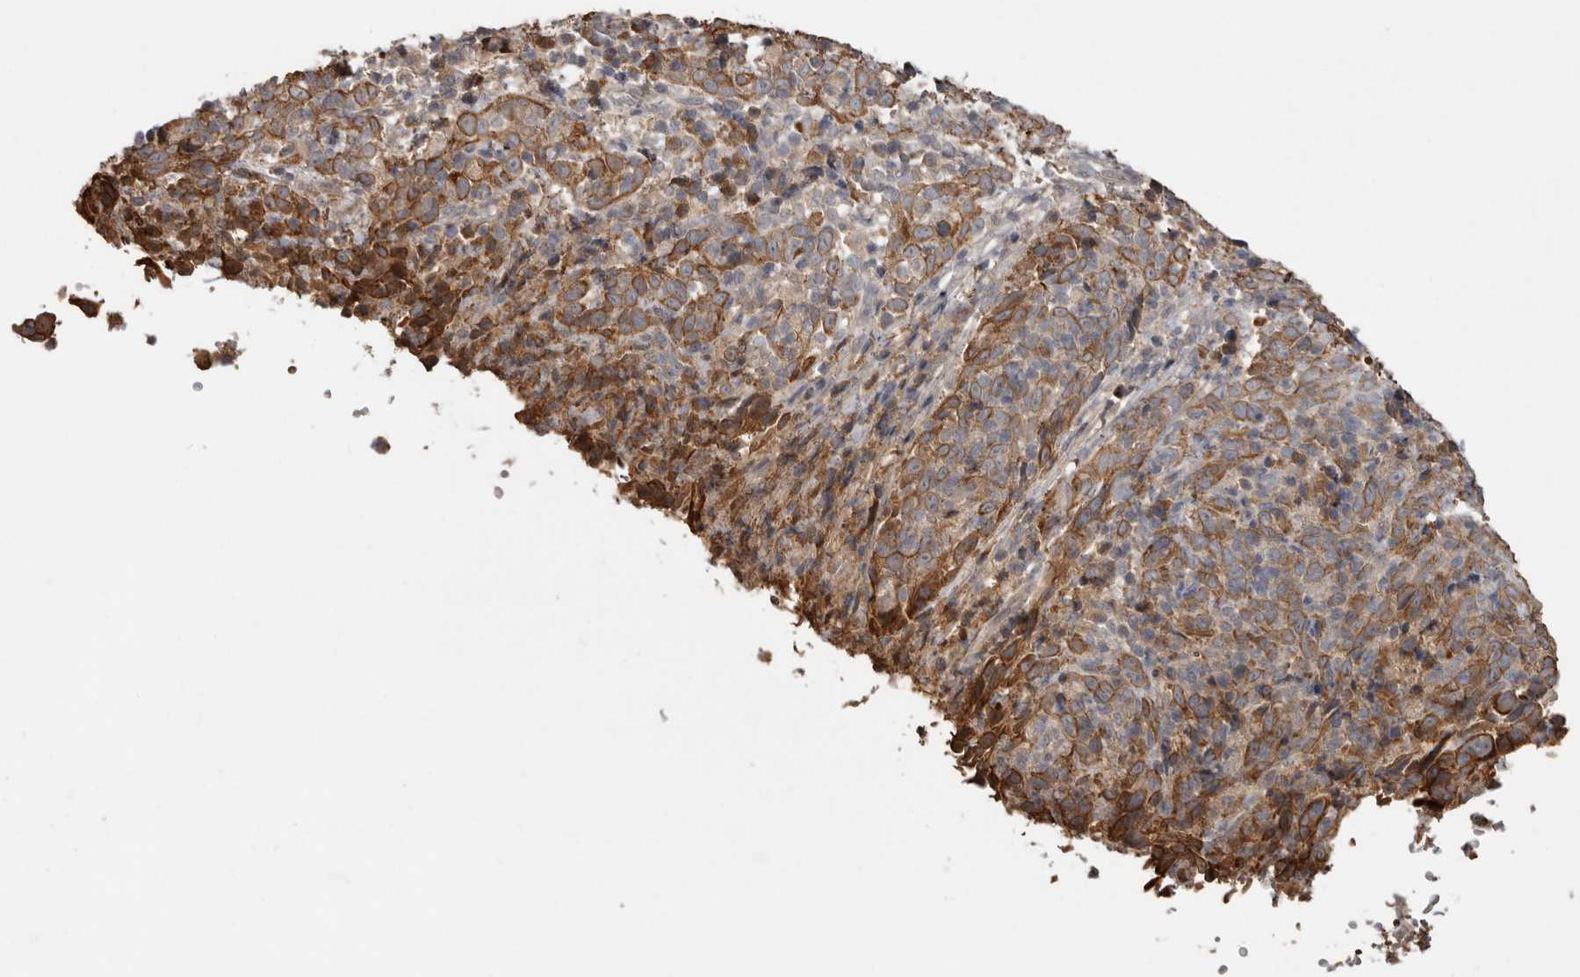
{"staining": {"intensity": "moderate", "quantity": ">75%", "location": "cytoplasmic/membranous"}, "tissue": "cervical cancer", "cell_type": "Tumor cells", "image_type": "cancer", "snomed": [{"axis": "morphology", "description": "Squamous cell carcinoma, NOS"}, {"axis": "topography", "description": "Cervix"}], "caption": "There is medium levels of moderate cytoplasmic/membranous expression in tumor cells of cervical squamous cell carcinoma, as demonstrated by immunohistochemical staining (brown color).", "gene": "NMUR1", "patient": {"sex": "female", "age": 46}}